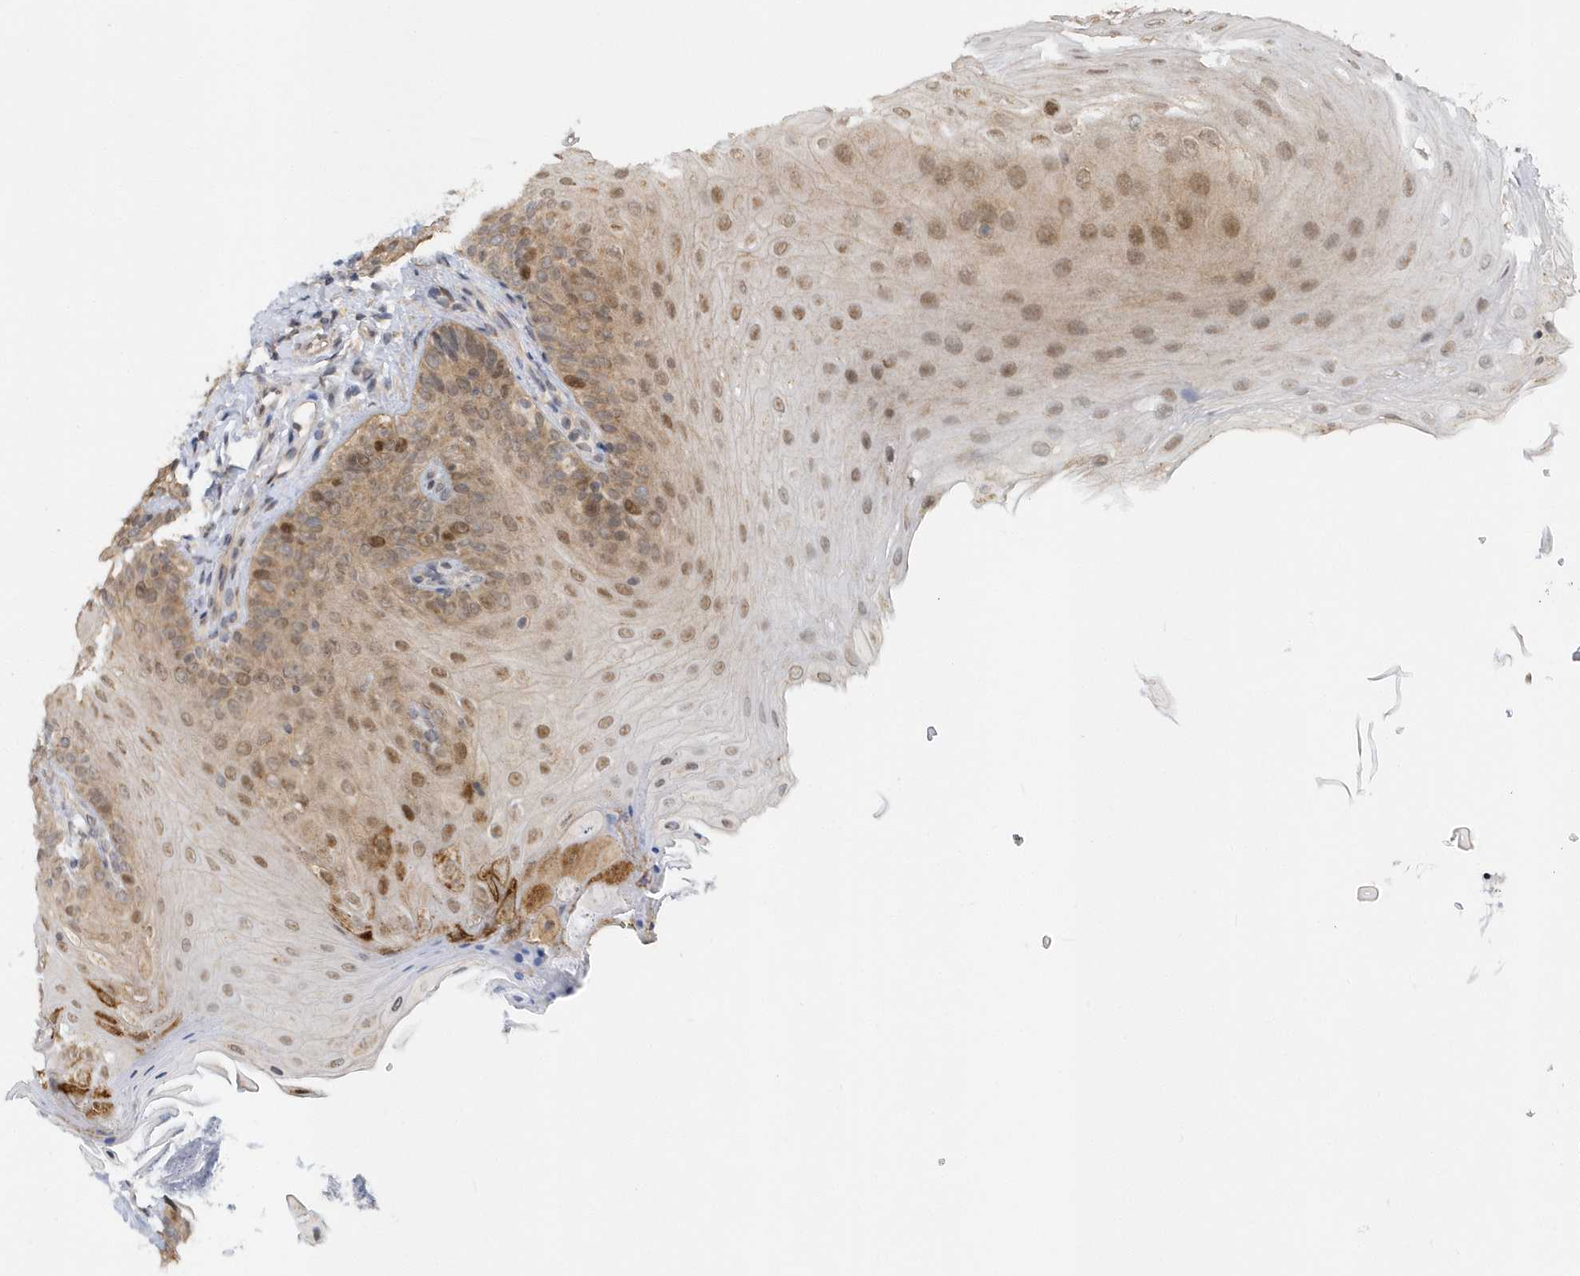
{"staining": {"intensity": "moderate", "quantity": "25%-75%", "location": "nuclear"}, "tissue": "oral mucosa", "cell_type": "Squamous epithelial cells", "image_type": "normal", "snomed": [{"axis": "morphology", "description": "Normal tissue, NOS"}, {"axis": "topography", "description": "Oral tissue"}], "caption": "Oral mucosa stained with a brown dye exhibits moderate nuclear positive expression in about 25%-75% of squamous epithelial cells.", "gene": "MXI1", "patient": {"sex": "female", "age": 68}}